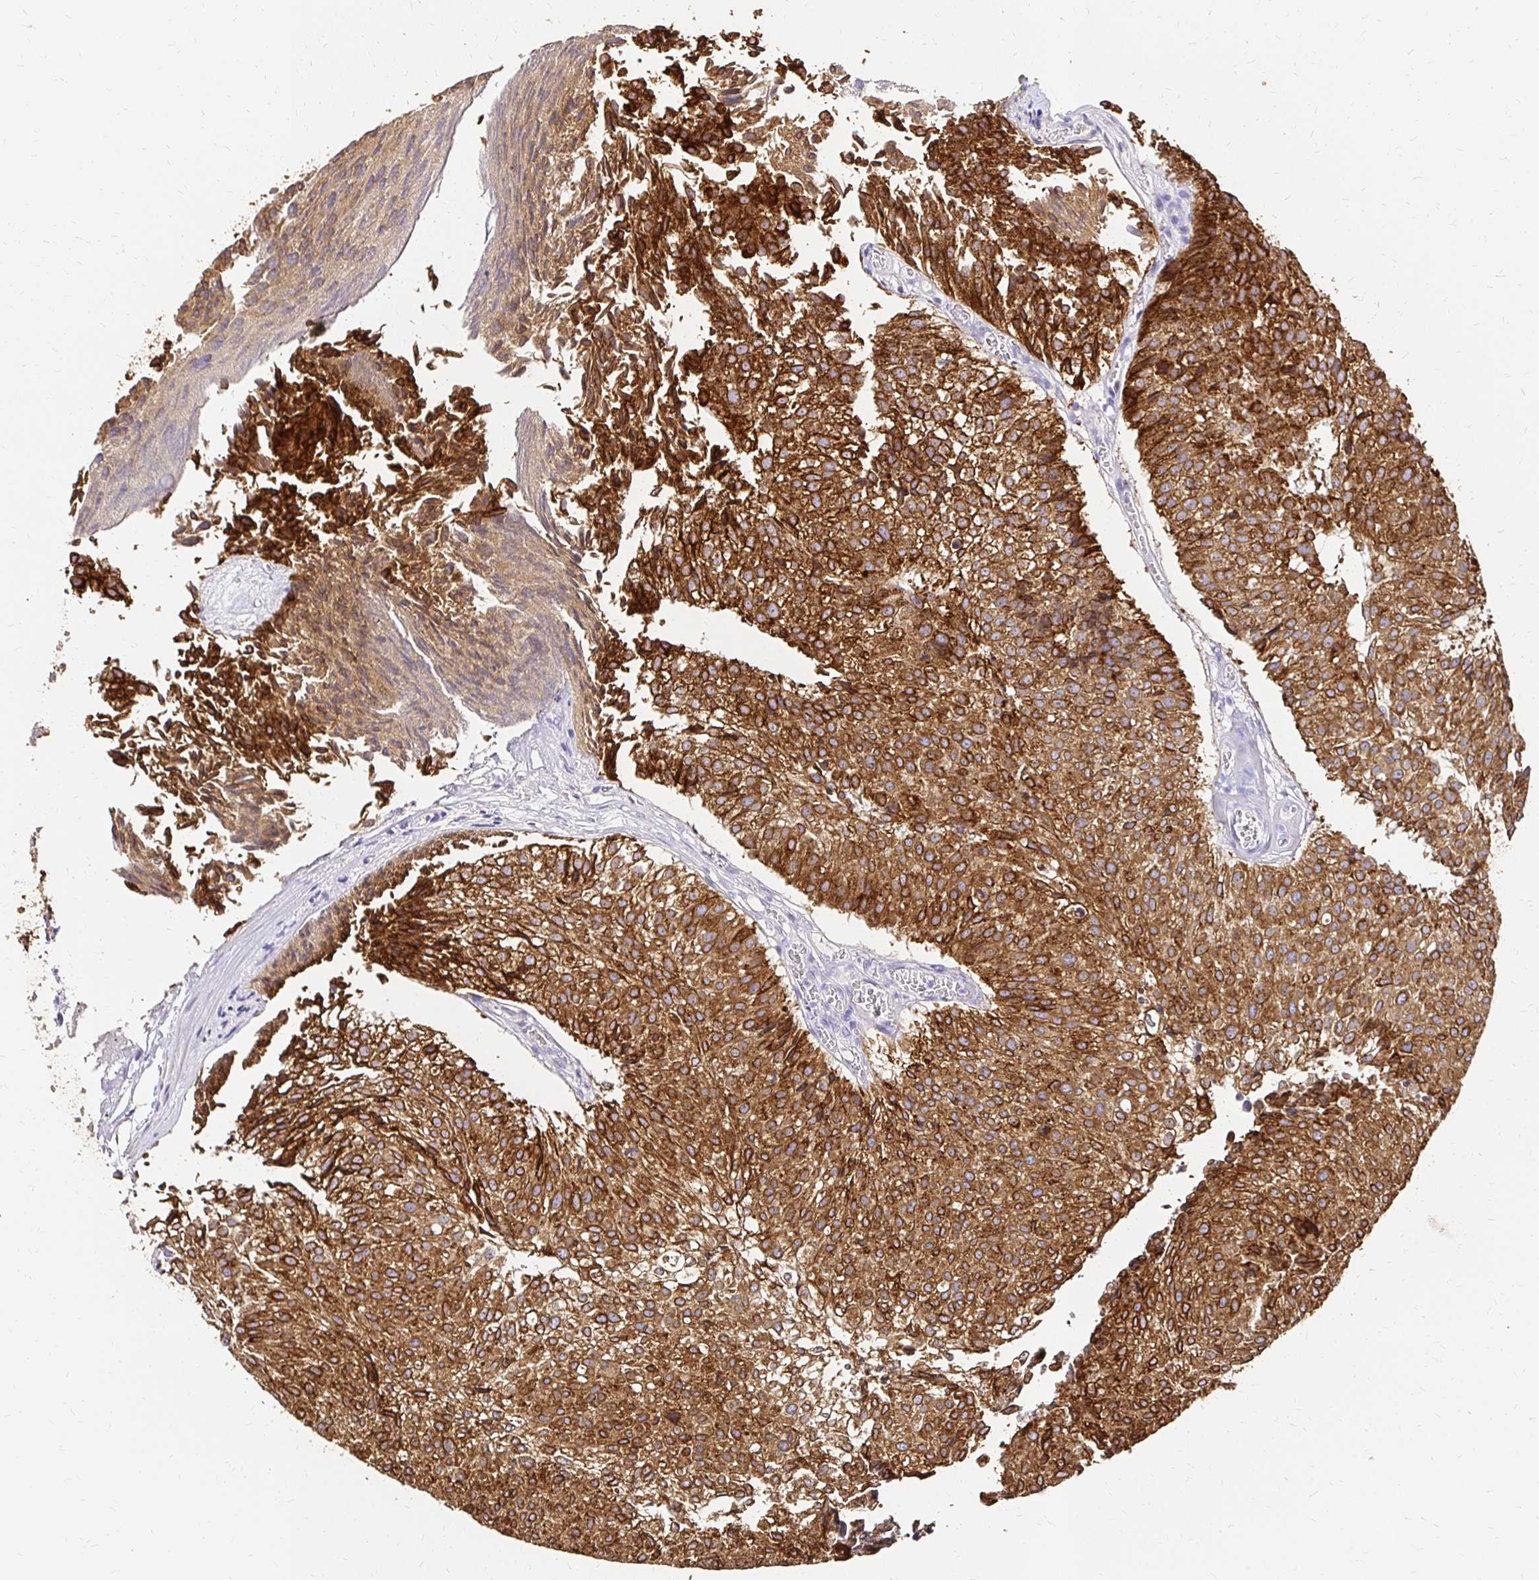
{"staining": {"intensity": "strong", "quantity": ">75%", "location": "cytoplasmic/membranous"}, "tissue": "urothelial cancer", "cell_type": "Tumor cells", "image_type": "cancer", "snomed": [{"axis": "morphology", "description": "Urothelial carcinoma, Low grade"}, {"axis": "topography", "description": "Urinary bladder"}], "caption": "The image shows a brown stain indicating the presence of a protein in the cytoplasmic/membranous of tumor cells in urothelial cancer.", "gene": "UGT1A6", "patient": {"sex": "male", "age": 80}}